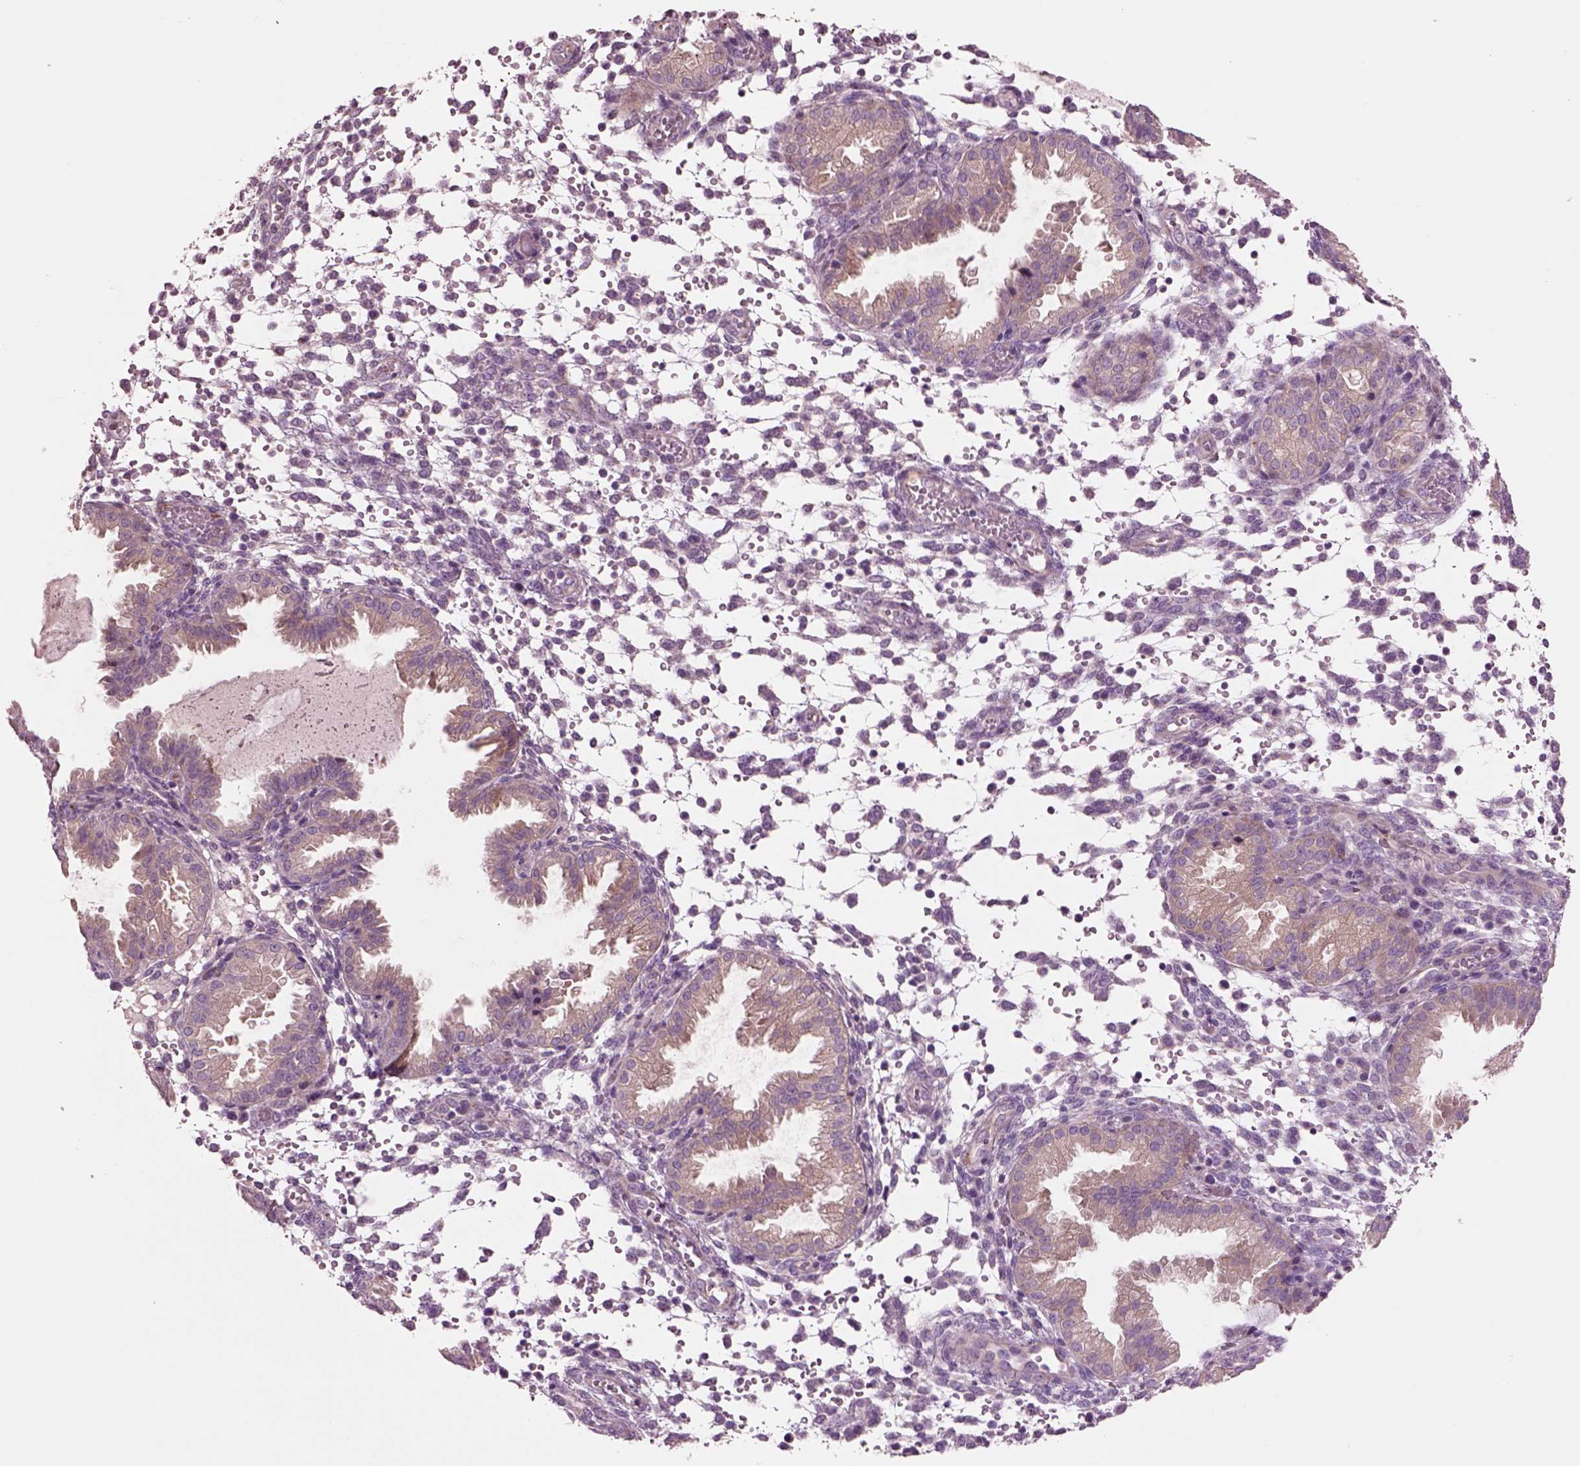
{"staining": {"intensity": "negative", "quantity": "none", "location": "none"}, "tissue": "endometrium", "cell_type": "Cells in endometrial stroma", "image_type": "normal", "snomed": [{"axis": "morphology", "description": "Normal tissue, NOS"}, {"axis": "topography", "description": "Endometrium"}], "caption": "Histopathology image shows no significant protein expression in cells in endometrial stroma of unremarkable endometrium. (Brightfield microscopy of DAB (3,3'-diaminobenzidine) immunohistochemistry at high magnification).", "gene": "PLPP7", "patient": {"sex": "female", "age": 33}}